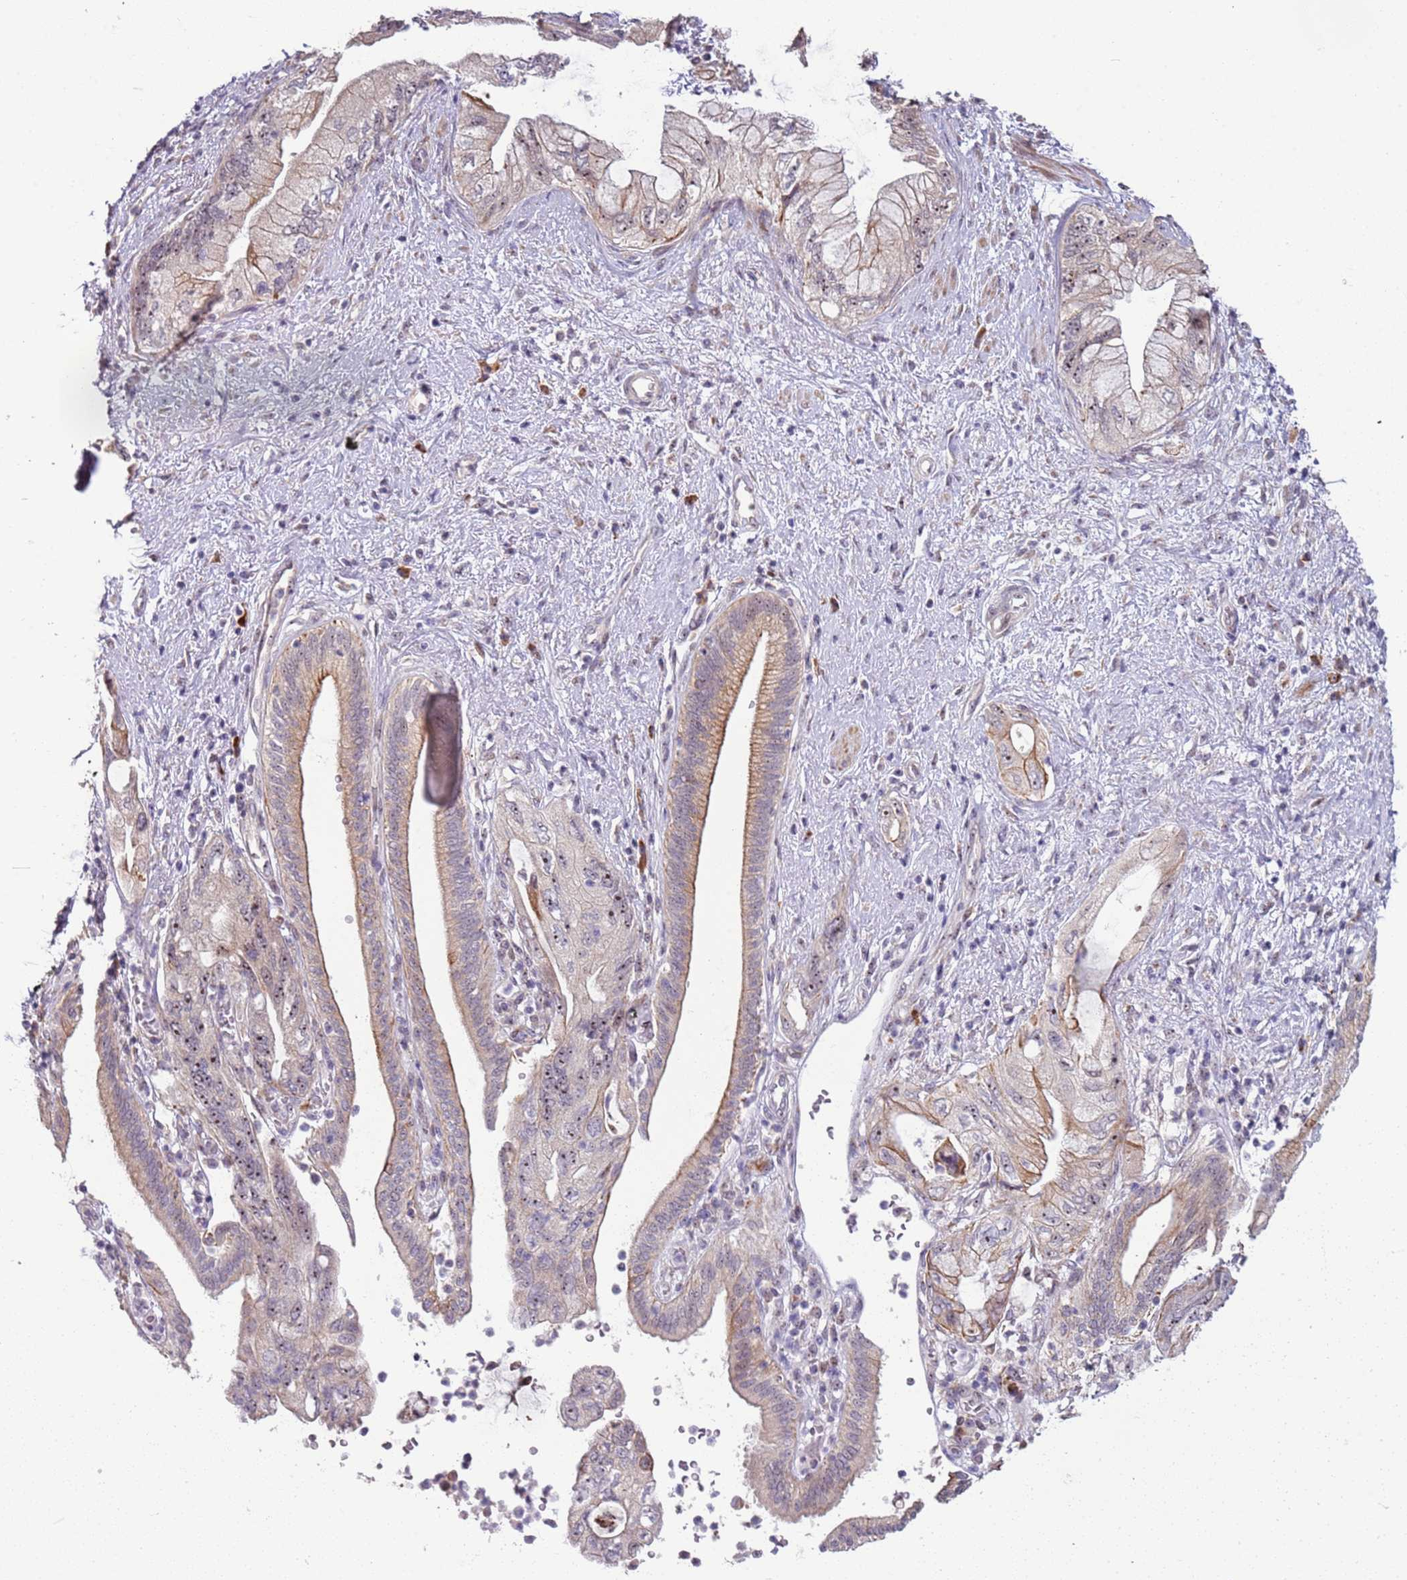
{"staining": {"intensity": "weak", "quantity": "<25%", "location": "cytoplasmic/membranous,nuclear"}, "tissue": "pancreatic cancer", "cell_type": "Tumor cells", "image_type": "cancer", "snomed": [{"axis": "morphology", "description": "Adenocarcinoma, NOS"}, {"axis": "topography", "description": "Pancreas"}], "caption": "Tumor cells are negative for protein expression in human pancreatic adenocarcinoma. (DAB immunohistochemistry (IHC) visualized using brightfield microscopy, high magnification).", "gene": "UCMA", "patient": {"sex": "female", "age": 73}}